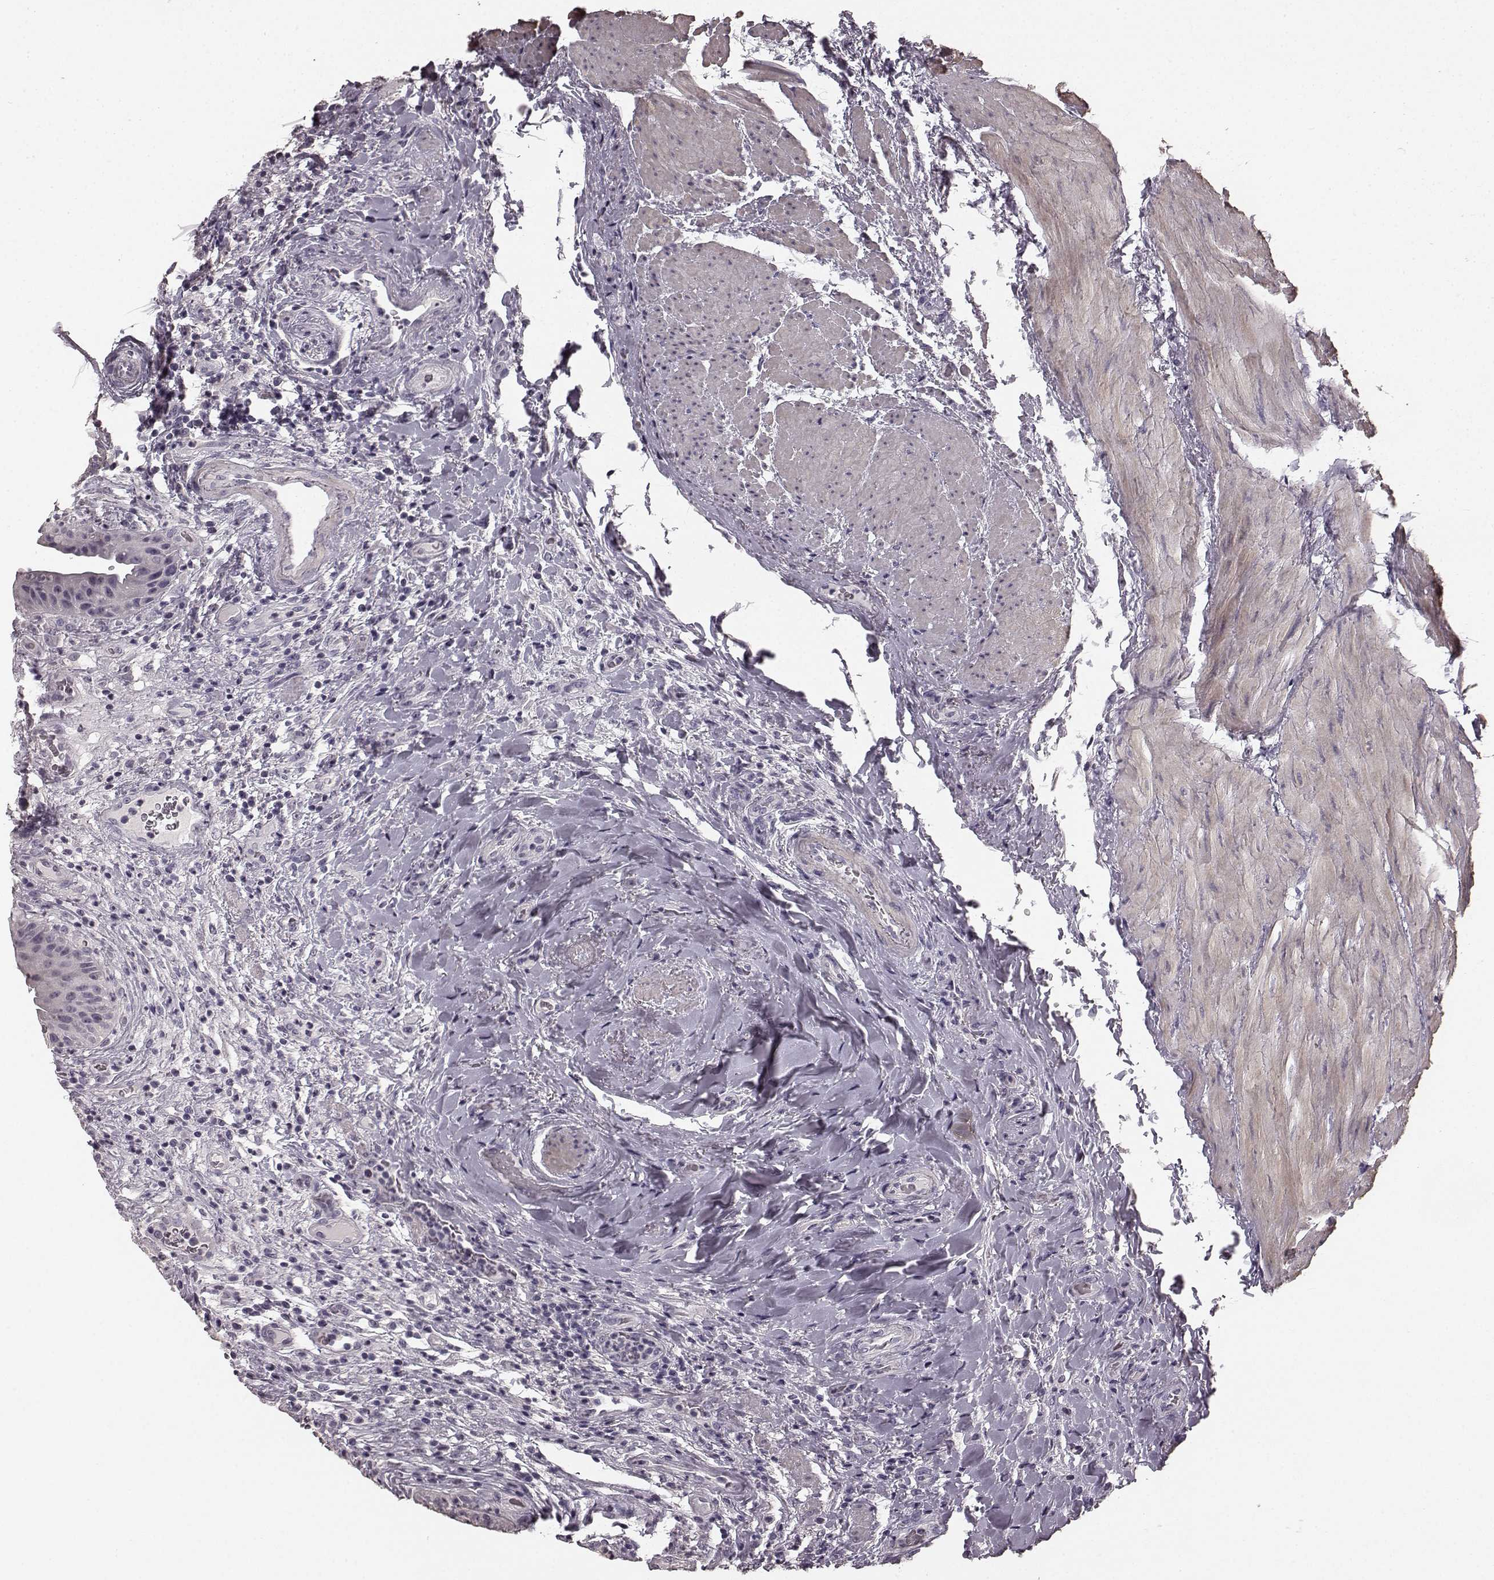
{"staining": {"intensity": "negative", "quantity": "none", "location": "none"}, "tissue": "urinary bladder", "cell_type": "Urothelial cells", "image_type": "normal", "snomed": [{"axis": "morphology", "description": "Normal tissue, NOS"}, {"axis": "topography", "description": "Urinary bladder"}], "caption": "This histopathology image is of unremarkable urinary bladder stained with immunohistochemistry (IHC) to label a protein in brown with the nuclei are counter-stained blue. There is no expression in urothelial cells.", "gene": "RIT2", "patient": {"sex": "male", "age": 66}}